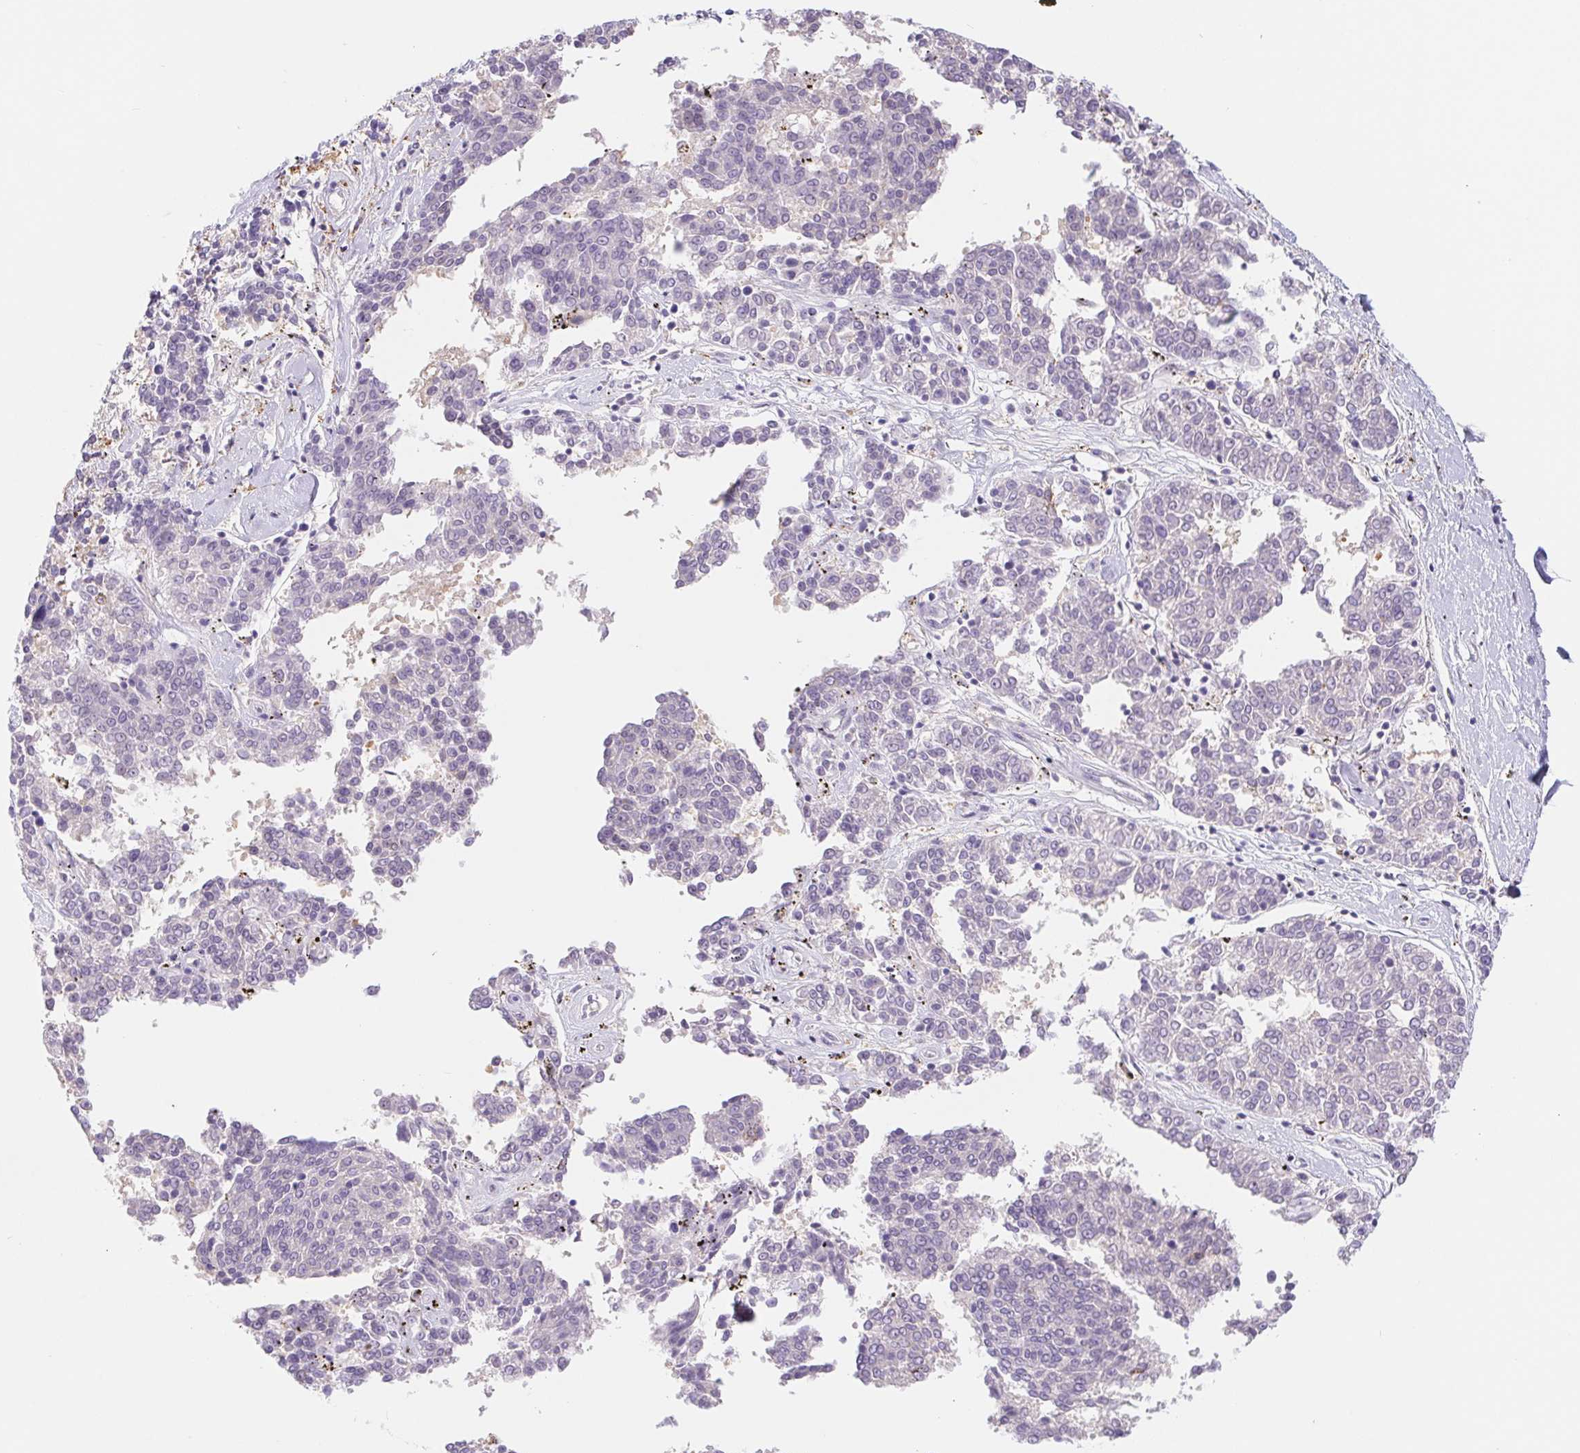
{"staining": {"intensity": "negative", "quantity": "none", "location": "none"}, "tissue": "melanoma", "cell_type": "Tumor cells", "image_type": "cancer", "snomed": [{"axis": "morphology", "description": "Malignant melanoma, NOS"}, {"axis": "topography", "description": "Skin"}], "caption": "The histopathology image demonstrates no staining of tumor cells in melanoma.", "gene": "DYNC2LI1", "patient": {"sex": "female", "age": 72}}